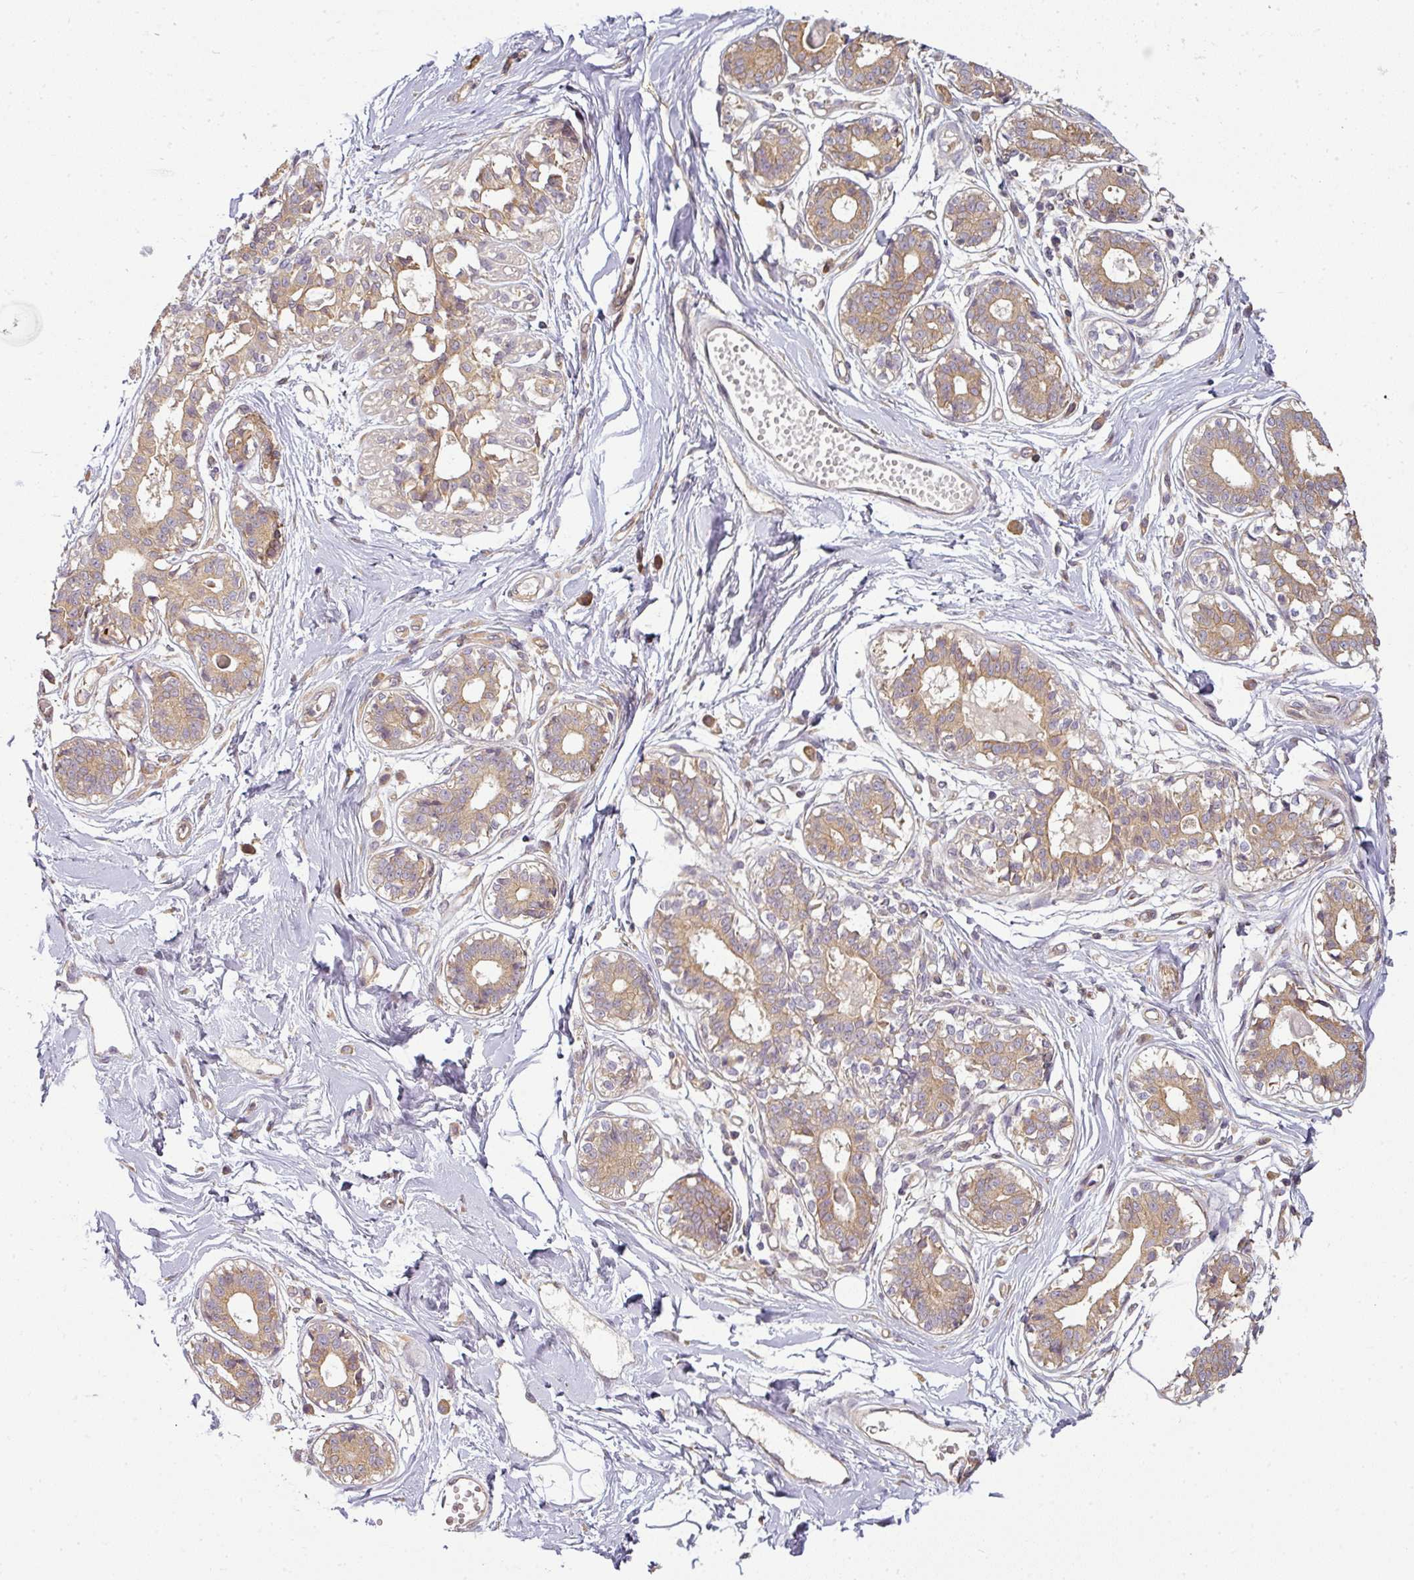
{"staining": {"intensity": "negative", "quantity": "none", "location": "none"}, "tissue": "breast", "cell_type": "Adipocytes", "image_type": "normal", "snomed": [{"axis": "morphology", "description": "Normal tissue, NOS"}, {"axis": "topography", "description": "Breast"}], "caption": "There is no significant staining in adipocytes of breast.", "gene": "RNF31", "patient": {"sex": "female", "age": 45}}